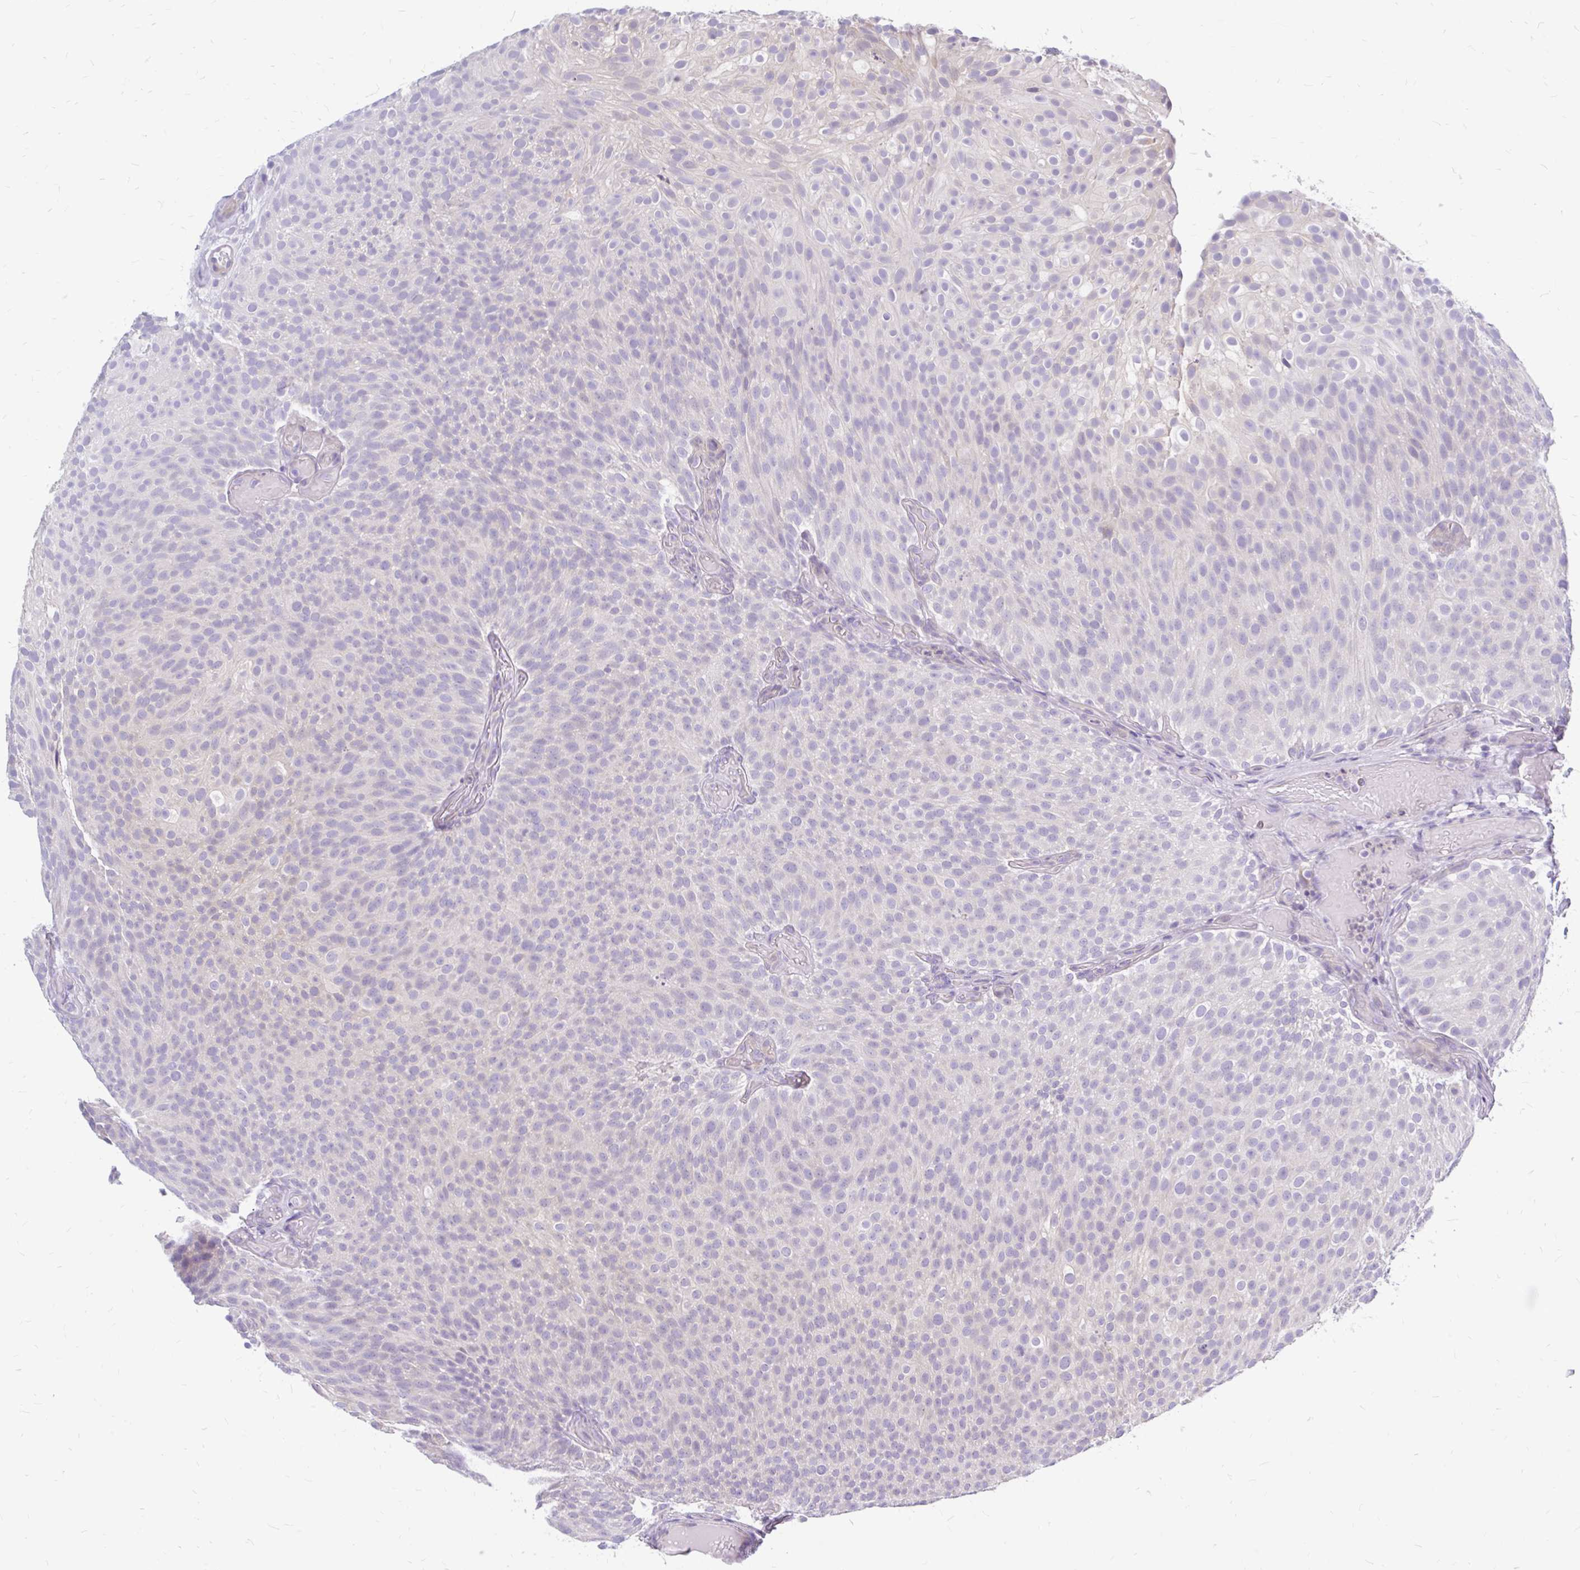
{"staining": {"intensity": "negative", "quantity": "none", "location": "none"}, "tissue": "urothelial cancer", "cell_type": "Tumor cells", "image_type": "cancer", "snomed": [{"axis": "morphology", "description": "Urothelial carcinoma, Low grade"}, {"axis": "topography", "description": "Urinary bladder"}], "caption": "This is an immunohistochemistry image of urothelial cancer. There is no positivity in tumor cells.", "gene": "MAP1LC3A", "patient": {"sex": "male", "age": 78}}